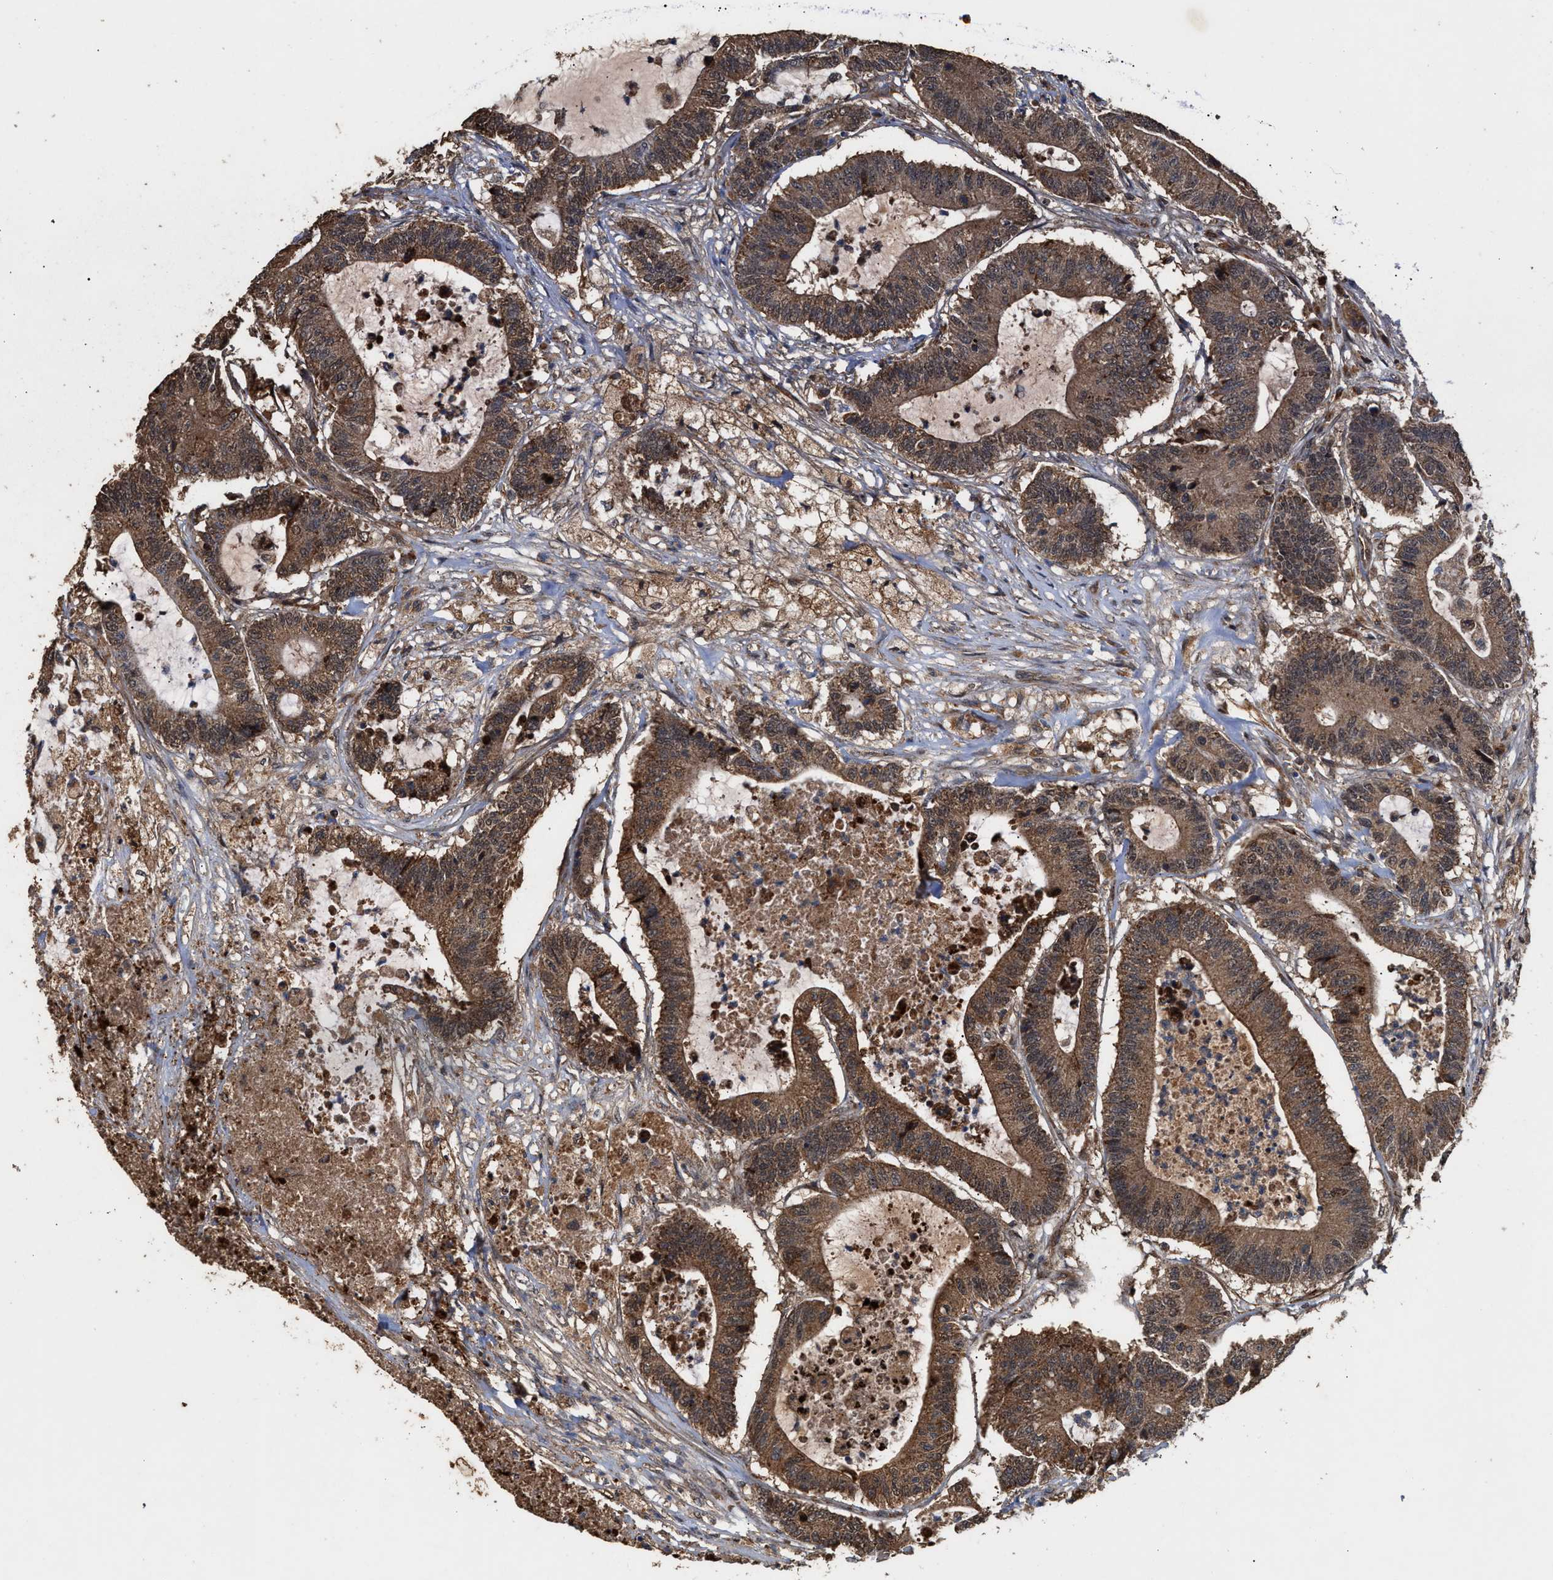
{"staining": {"intensity": "moderate", "quantity": ">75%", "location": "cytoplasmic/membranous"}, "tissue": "colorectal cancer", "cell_type": "Tumor cells", "image_type": "cancer", "snomed": [{"axis": "morphology", "description": "Adenocarcinoma, NOS"}, {"axis": "topography", "description": "Colon"}], "caption": "Approximately >75% of tumor cells in colorectal adenocarcinoma exhibit moderate cytoplasmic/membranous protein positivity as visualized by brown immunohistochemical staining.", "gene": "ZNHIT6", "patient": {"sex": "female", "age": 84}}